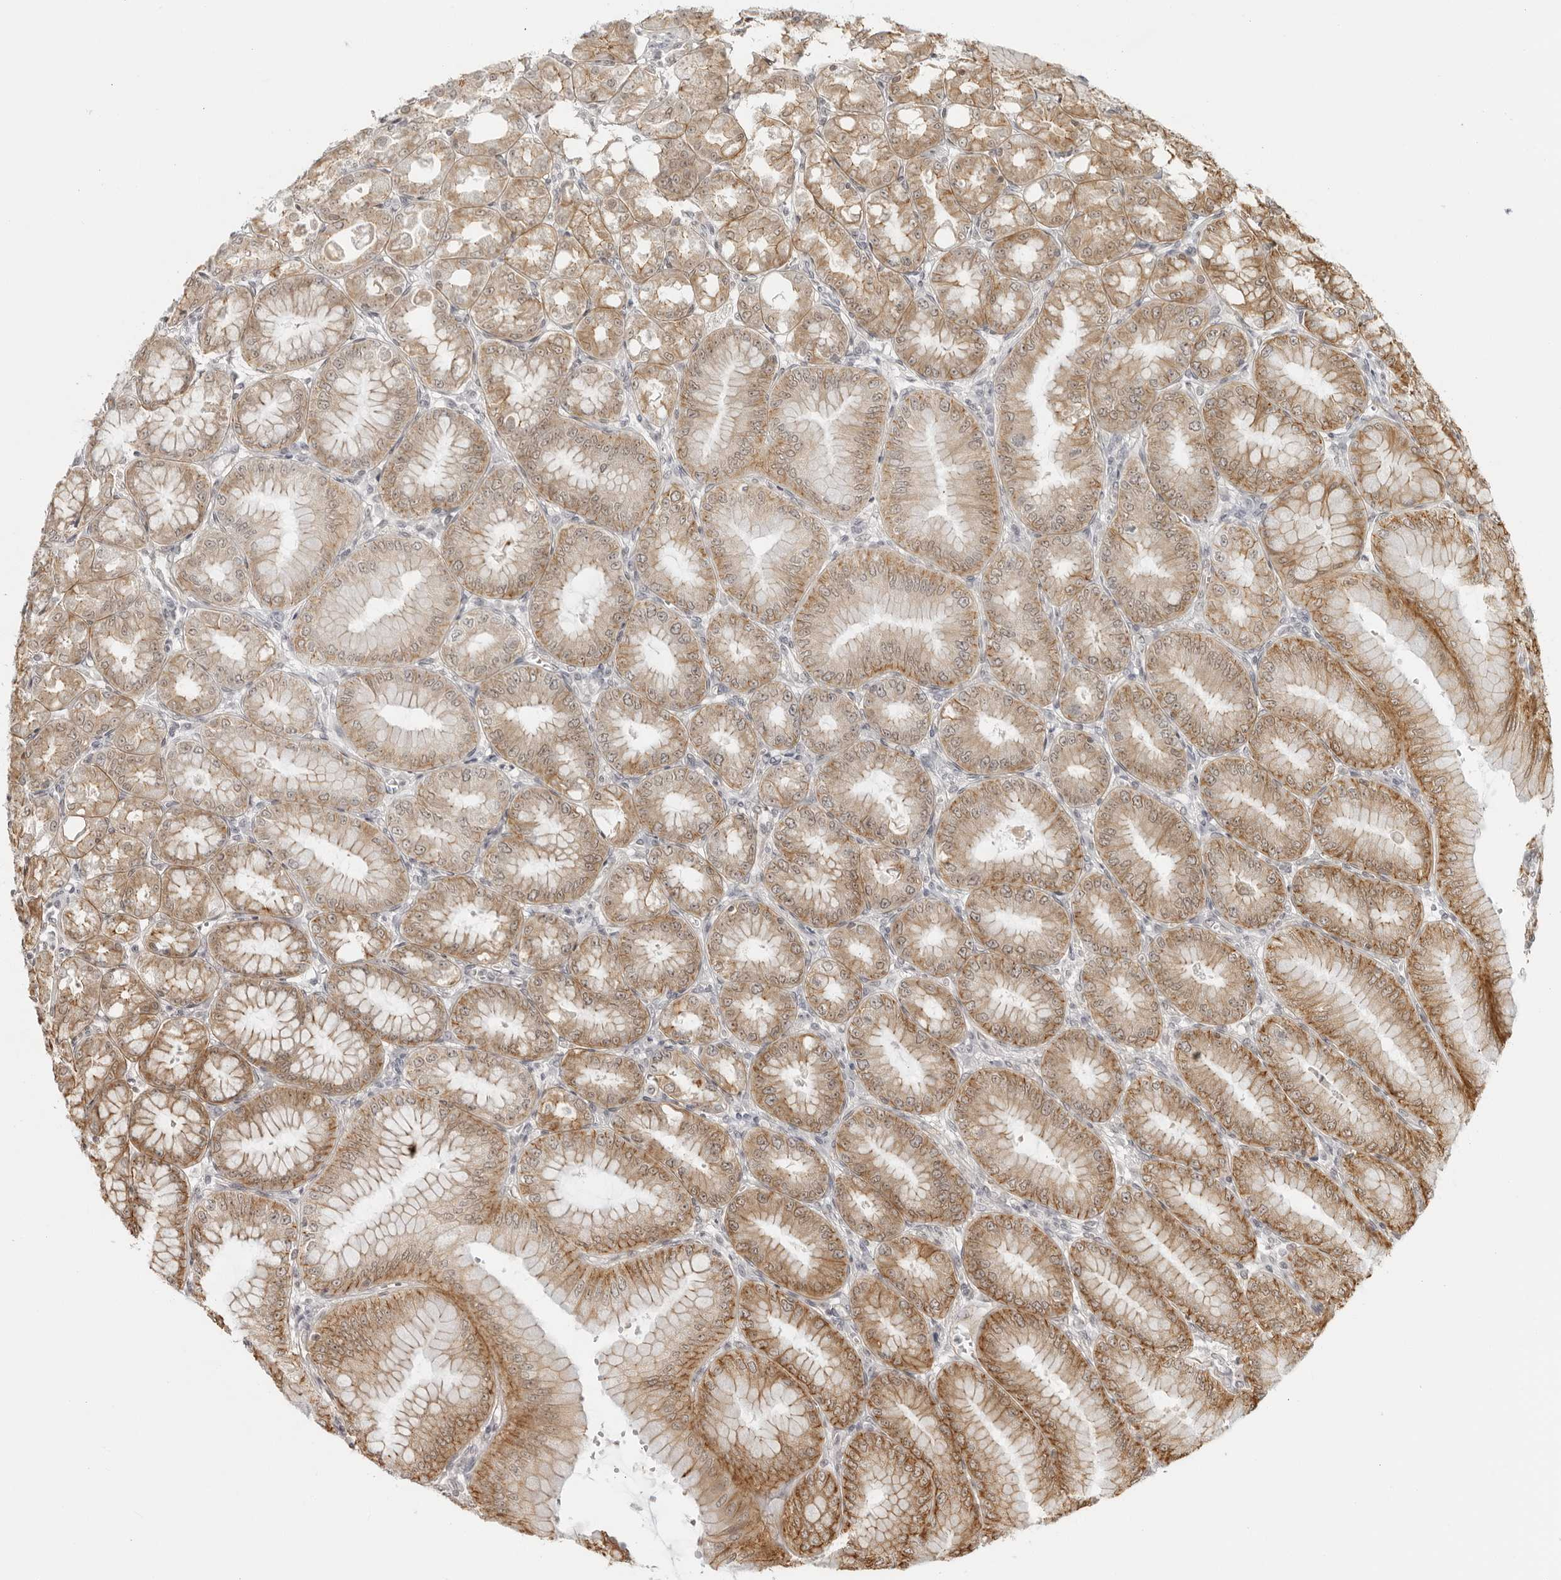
{"staining": {"intensity": "moderate", "quantity": ">75%", "location": "cytoplasmic/membranous"}, "tissue": "stomach", "cell_type": "Glandular cells", "image_type": "normal", "snomed": [{"axis": "morphology", "description": "Normal tissue, NOS"}, {"axis": "topography", "description": "Stomach, lower"}], "caption": "Protein expression analysis of benign stomach exhibits moderate cytoplasmic/membranous staining in approximately >75% of glandular cells.", "gene": "TRAPPC3", "patient": {"sex": "male", "age": 71}}